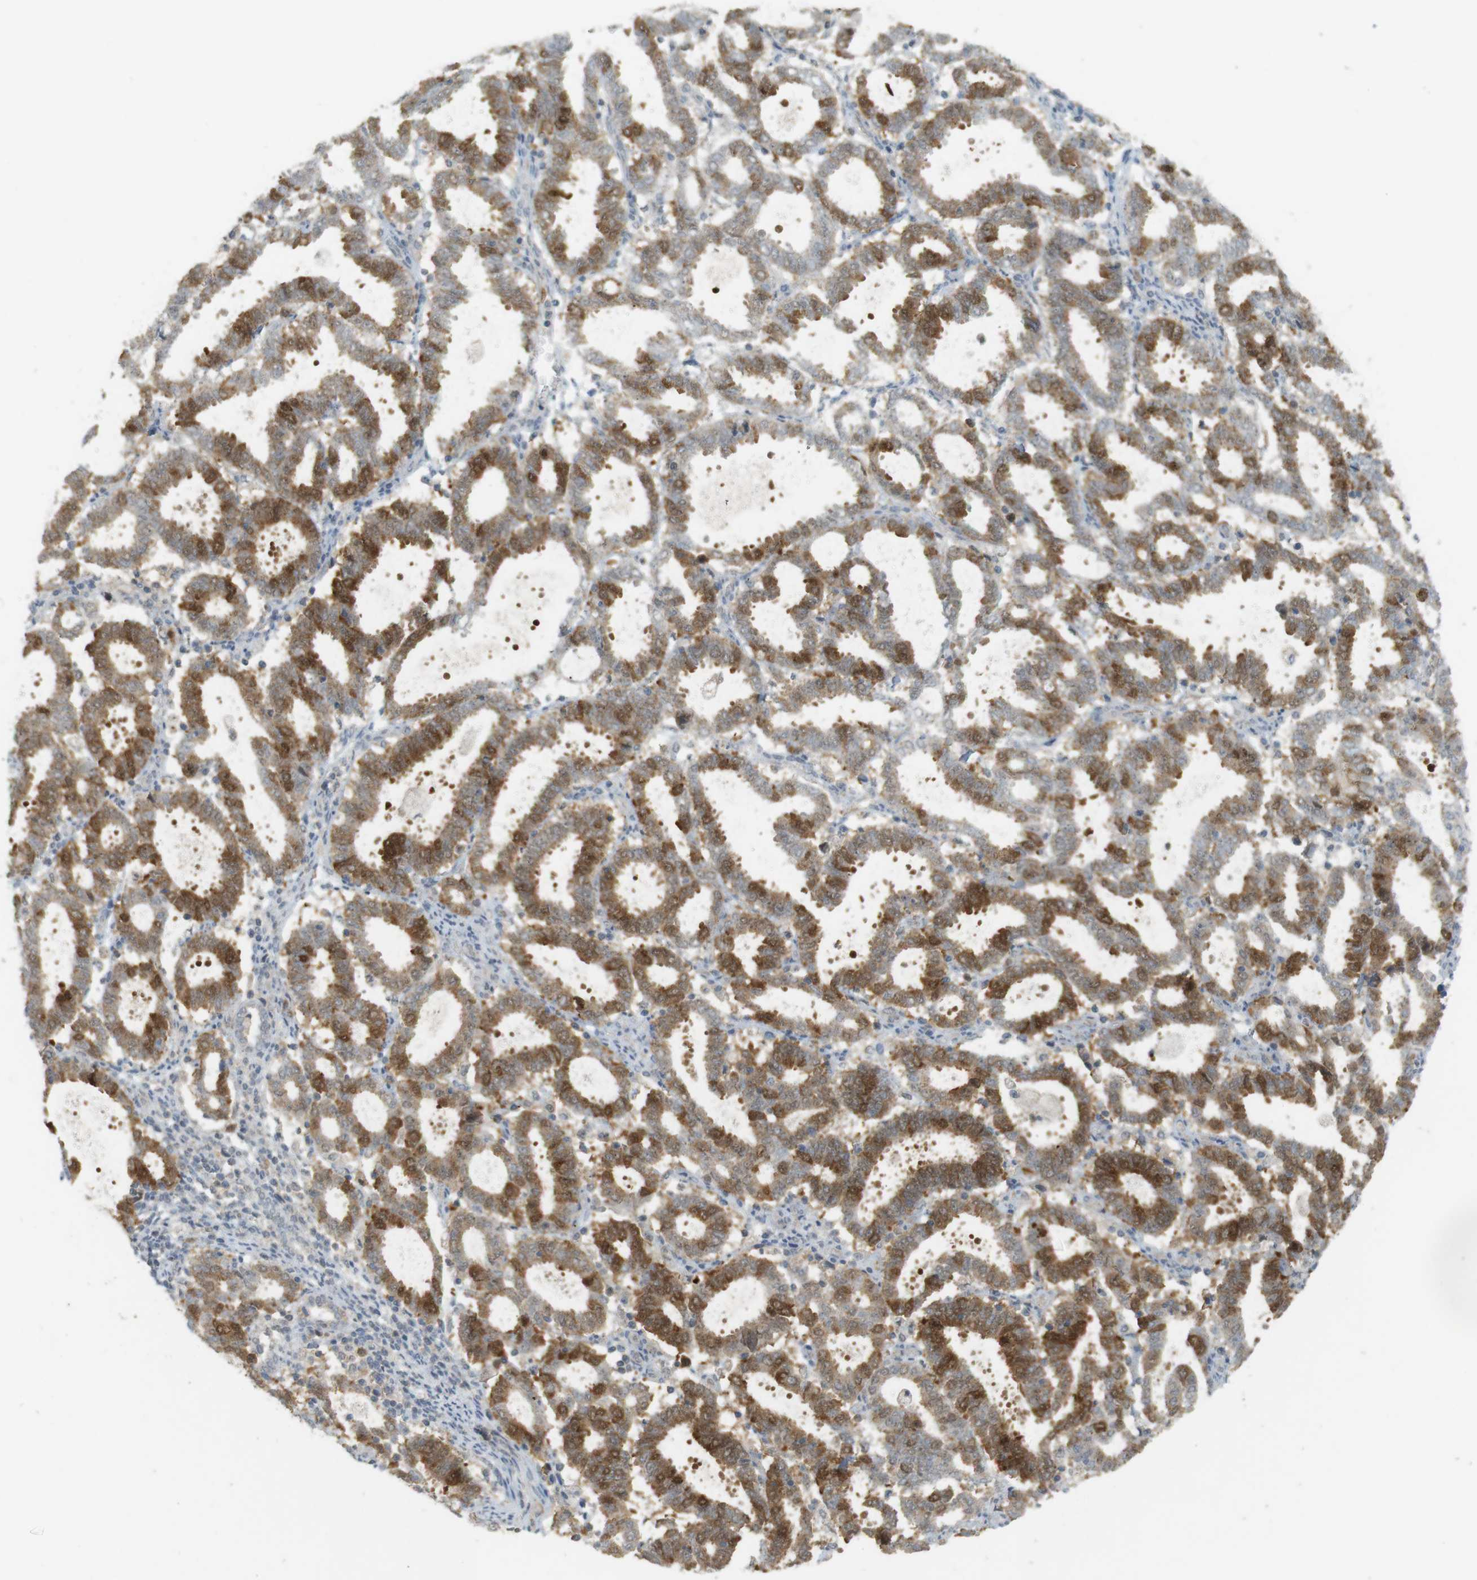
{"staining": {"intensity": "moderate", "quantity": ">75%", "location": "cytoplasmic/membranous"}, "tissue": "endometrial cancer", "cell_type": "Tumor cells", "image_type": "cancer", "snomed": [{"axis": "morphology", "description": "Adenocarcinoma, NOS"}, {"axis": "topography", "description": "Uterus"}], "caption": "This is an image of IHC staining of endometrial cancer (adenocarcinoma), which shows moderate expression in the cytoplasmic/membranous of tumor cells.", "gene": "TTK", "patient": {"sex": "female", "age": 83}}